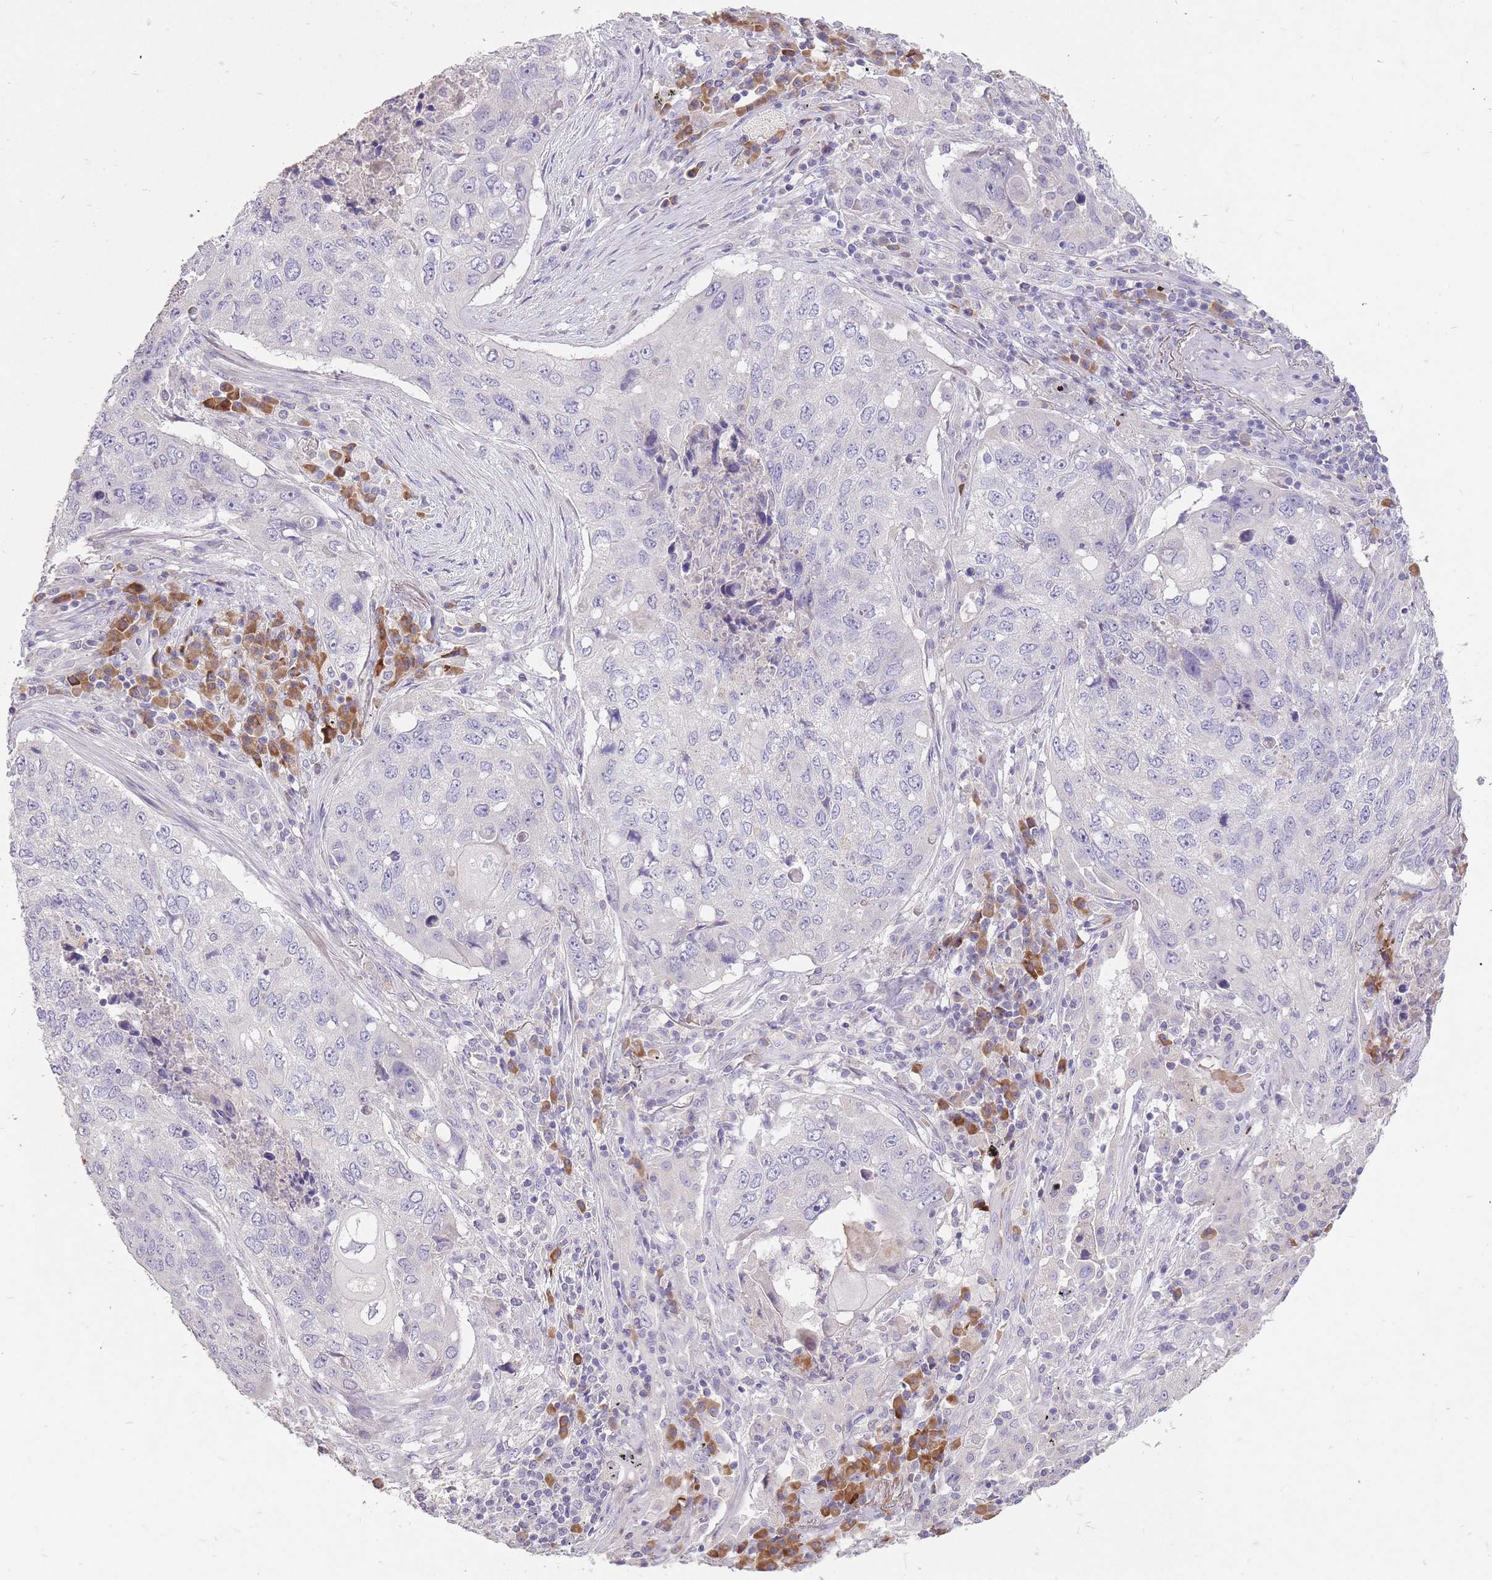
{"staining": {"intensity": "negative", "quantity": "none", "location": "none"}, "tissue": "lung cancer", "cell_type": "Tumor cells", "image_type": "cancer", "snomed": [{"axis": "morphology", "description": "Squamous cell carcinoma, NOS"}, {"axis": "topography", "description": "Lung"}], "caption": "Tumor cells show no significant expression in squamous cell carcinoma (lung). (Brightfield microscopy of DAB immunohistochemistry at high magnification).", "gene": "FRG2C", "patient": {"sex": "female", "age": 63}}